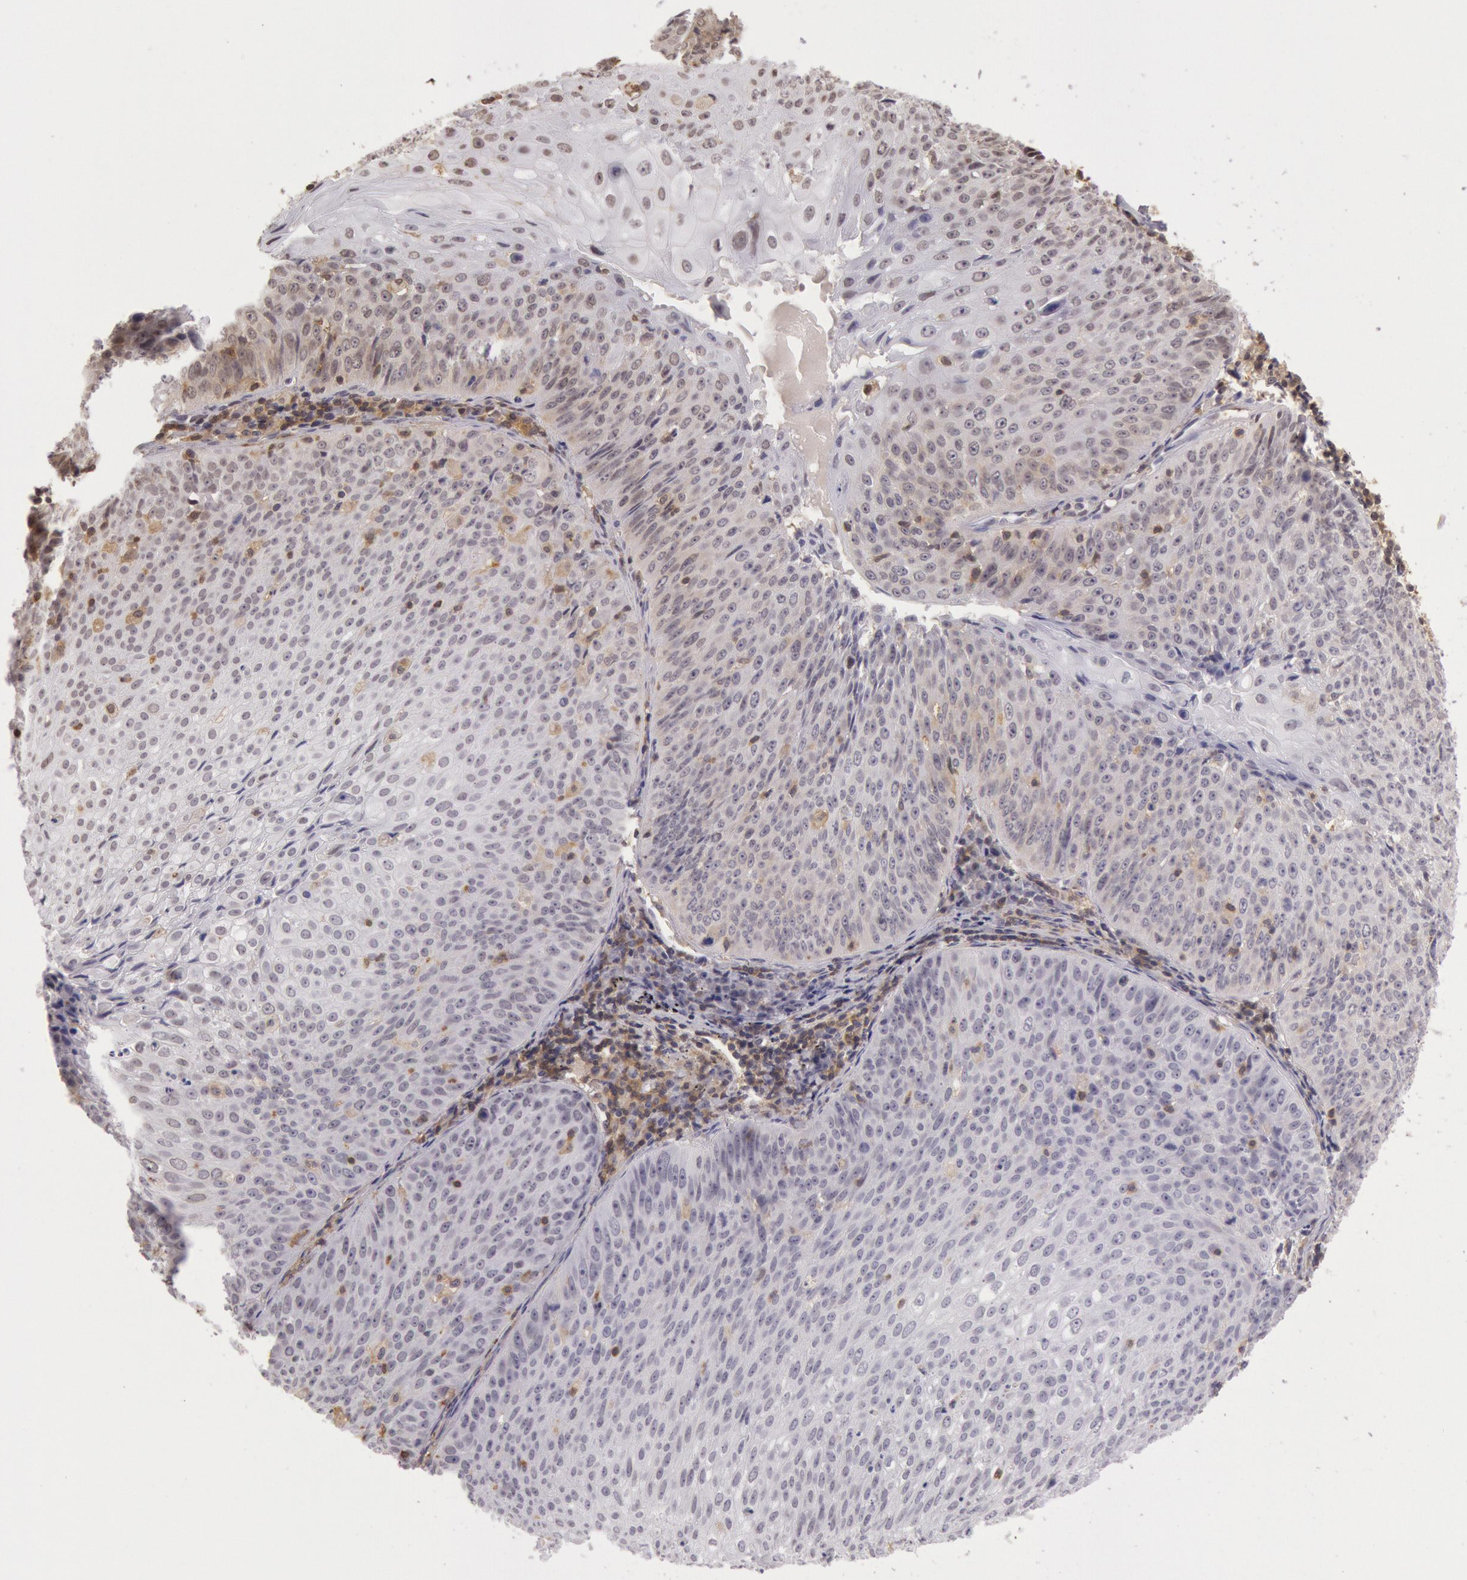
{"staining": {"intensity": "moderate", "quantity": "<25%", "location": "cytoplasmic/membranous,nuclear"}, "tissue": "lung cancer", "cell_type": "Tumor cells", "image_type": "cancer", "snomed": [{"axis": "morphology", "description": "Adenocarcinoma, NOS"}, {"axis": "topography", "description": "Lung"}], "caption": "Lung cancer (adenocarcinoma) stained with immunohistochemistry (IHC) reveals moderate cytoplasmic/membranous and nuclear staining in about <25% of tumor cells.", "gene": "HIF1A", "patient": {"sex": "male", "age": 60}}